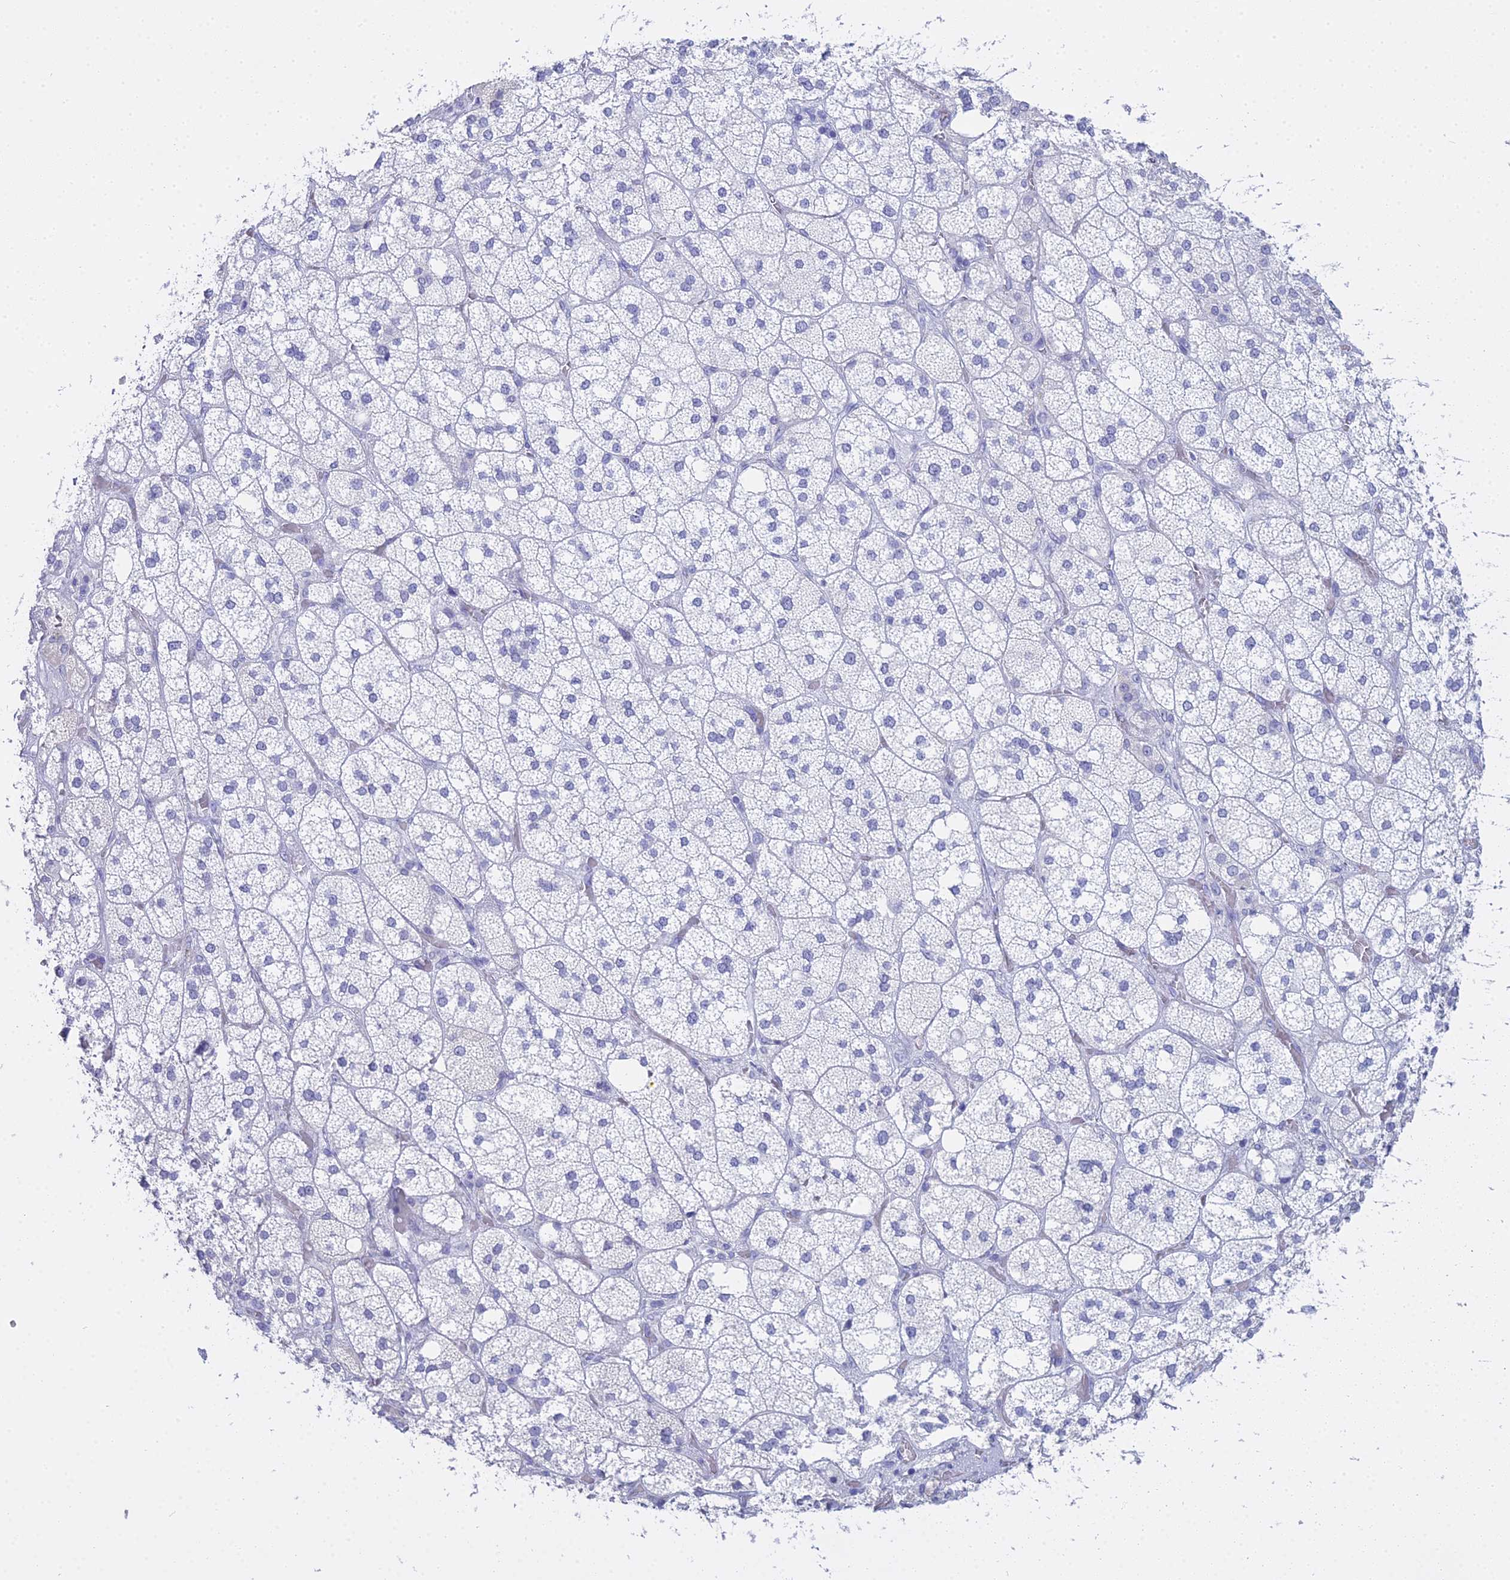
{"staining": {"intensity": "negative", "quantity": "none", "location": "none"}, "tissue": "adrenal gland", "cell_type": "Glandular cells", "image_type": "normal", "snomed": [{"axis": "morphology", "description": "Normal tissue, NOS"}, {"axis": "topography", "description": "Adrenal gland"}], "caption": "Glandular cells show no significant protein positivity in normal adrenal gland. (Brightfield microscopy of DAB IHC at high magnification).", "gene": "S100A7", "patient": {"sex": "male", "age": 61}}